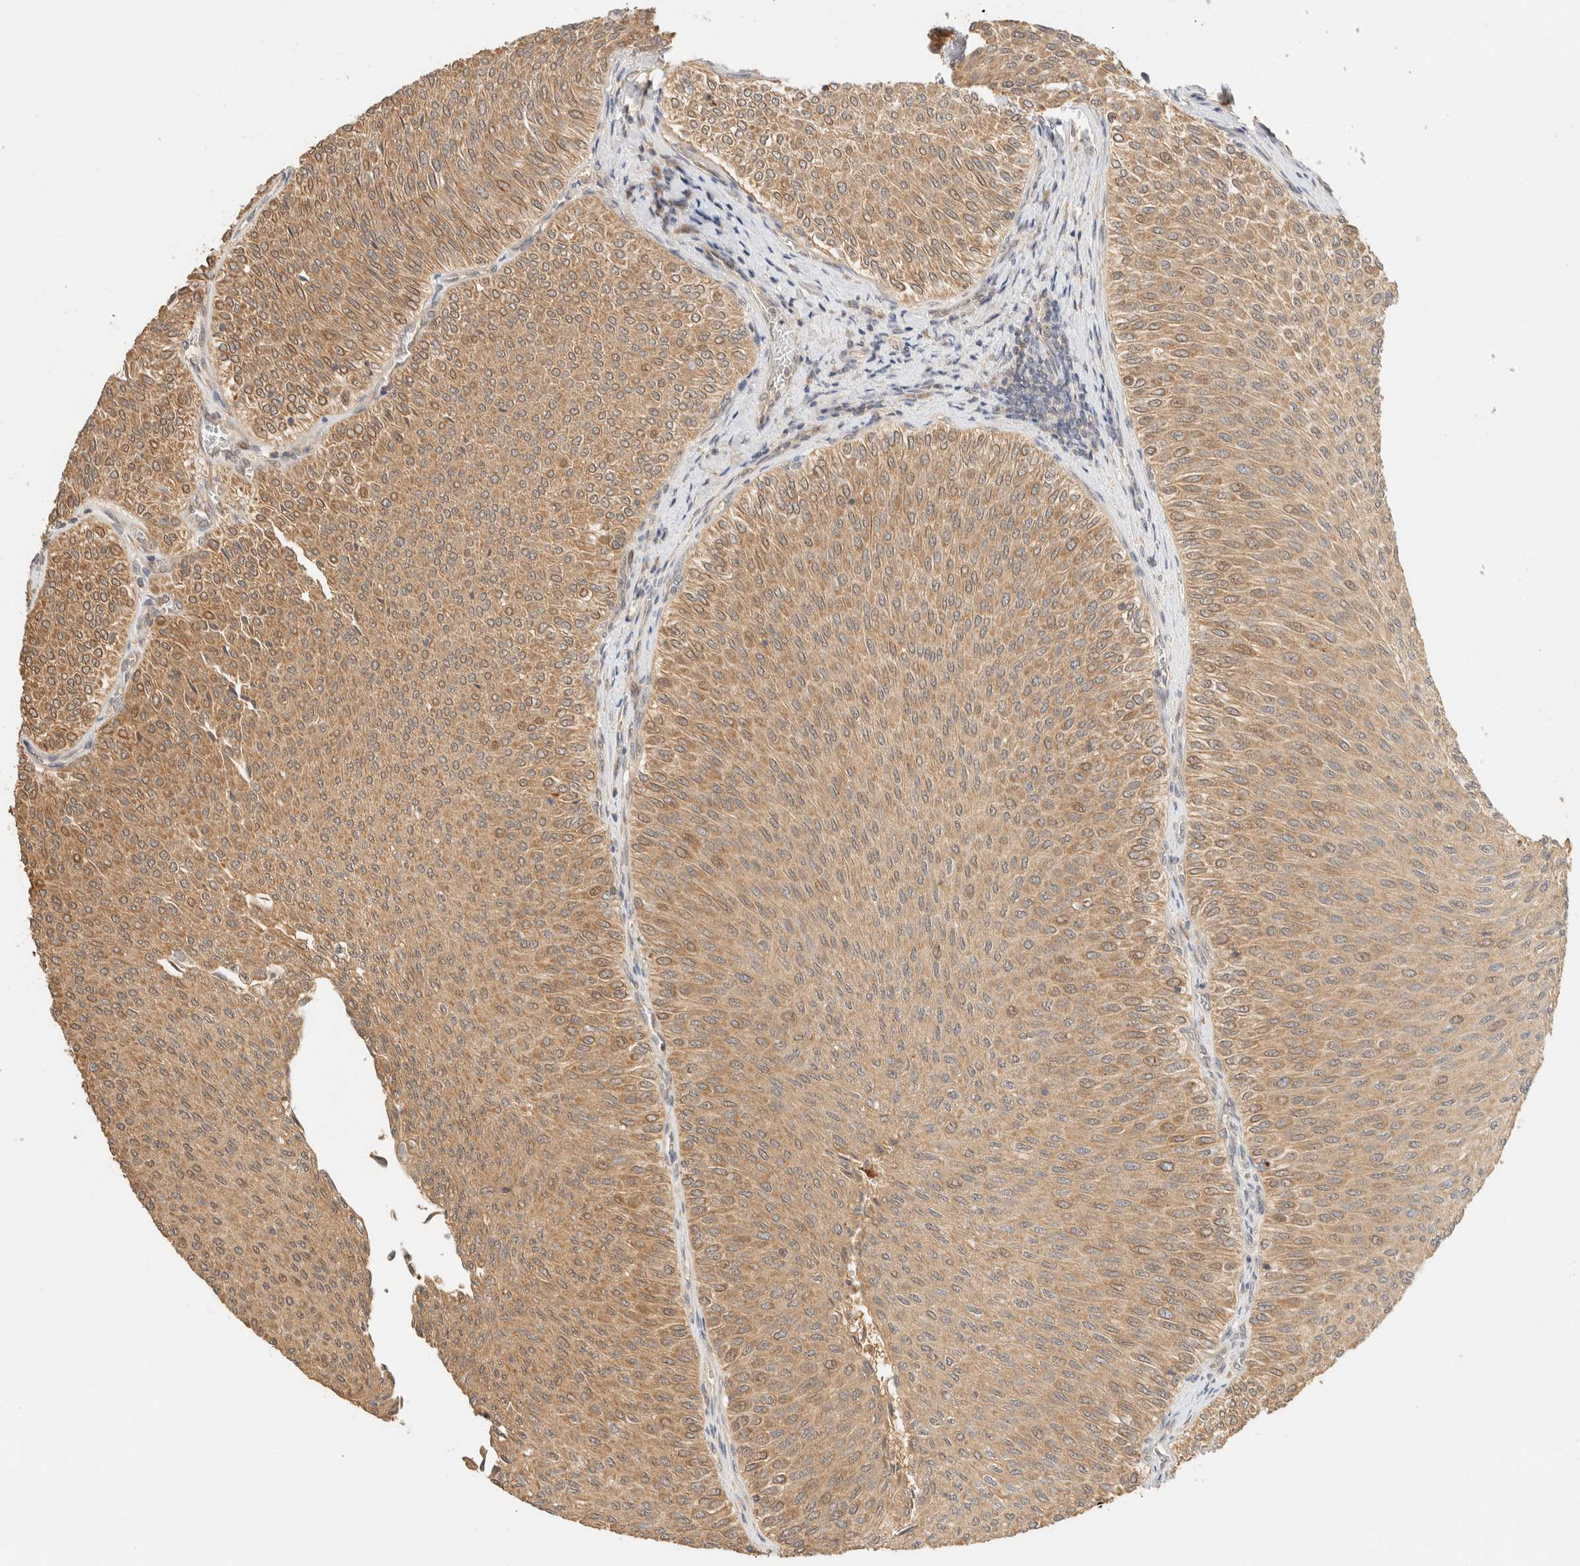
{"staining": {"intensity": "moderate", "quantity": ">75%", "location": "cytoplasmic/membranous"}, "tissue": "urothelial cancer", "cell_type": "Tumor cells", "image_type": "cancer", "snomed": [{"axis": "morphology", "description": "Urothelial carcinoma, Low grade"}, {"axis": "topography", "description": "Urinary bladder"}], "caption": "Moderate cytoplasmic/membranous expression for a protein is present in about >75% of tumor cells of urothelial cancer using IHC.", "gene": "ZBTB34", "patient": {"sex": "male", "age": 78}}